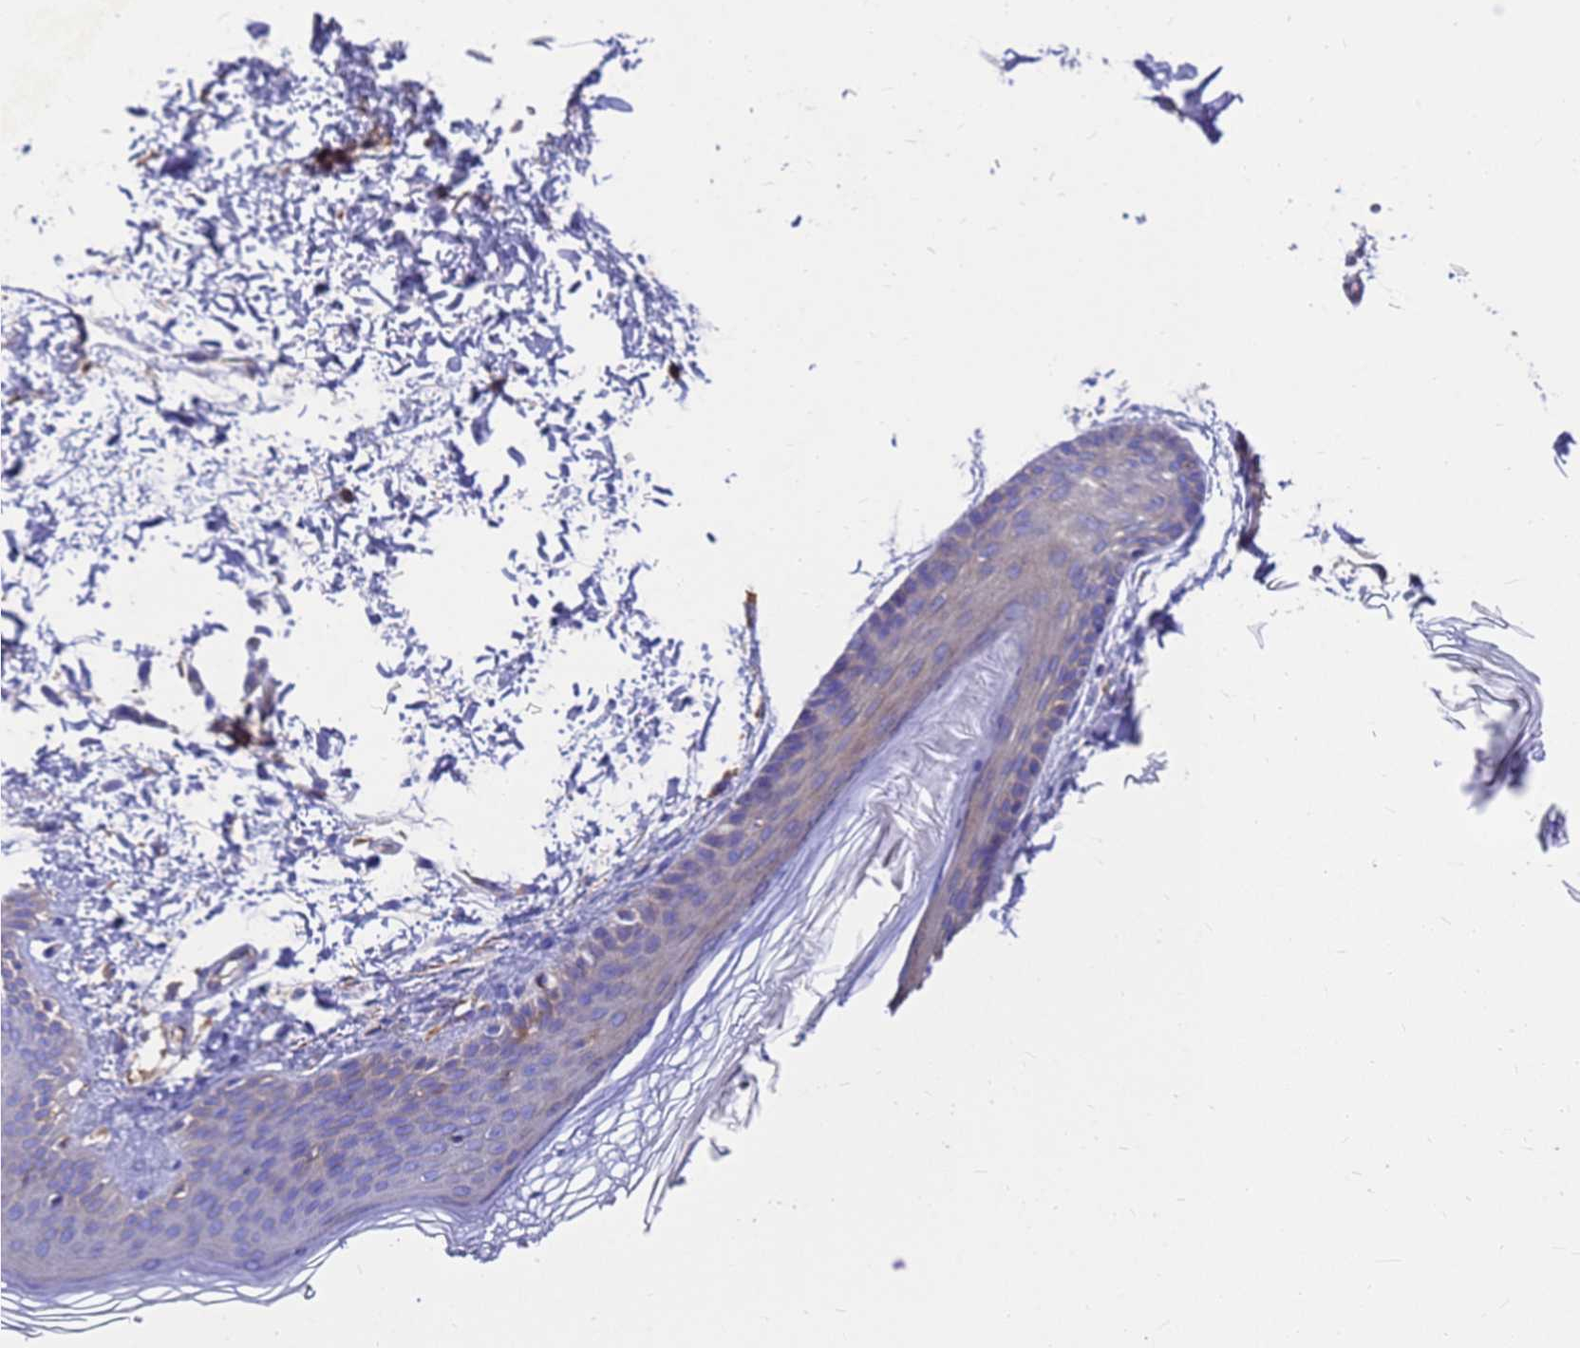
{"staining": {"intensity": "moderate", "quantity": "<25%", "location": "cytoplasmic/membranous"}, "tissue": "skin", "cell_type": "Fibroblasts", "image_type": "normal", "snomed": [{"axis": "morphology", "description": "Normal tissue, NOS"}, {"axis": "topography", "description": "Skin"}], "caption": "The photomicrograph reveals a brown stain indicating the presence of a protein in the cytoplasmic/membranous of fibroblasts in skin. The staining was performed using DAB (3,3'-diaminobenzidine) to visualize the protein expression in brown, while the nuclei were stained in blue with hematoxylin (Magnification: 20x).", "gene": "ZNF235", "patient": {"sex": "female", "age": 27}}